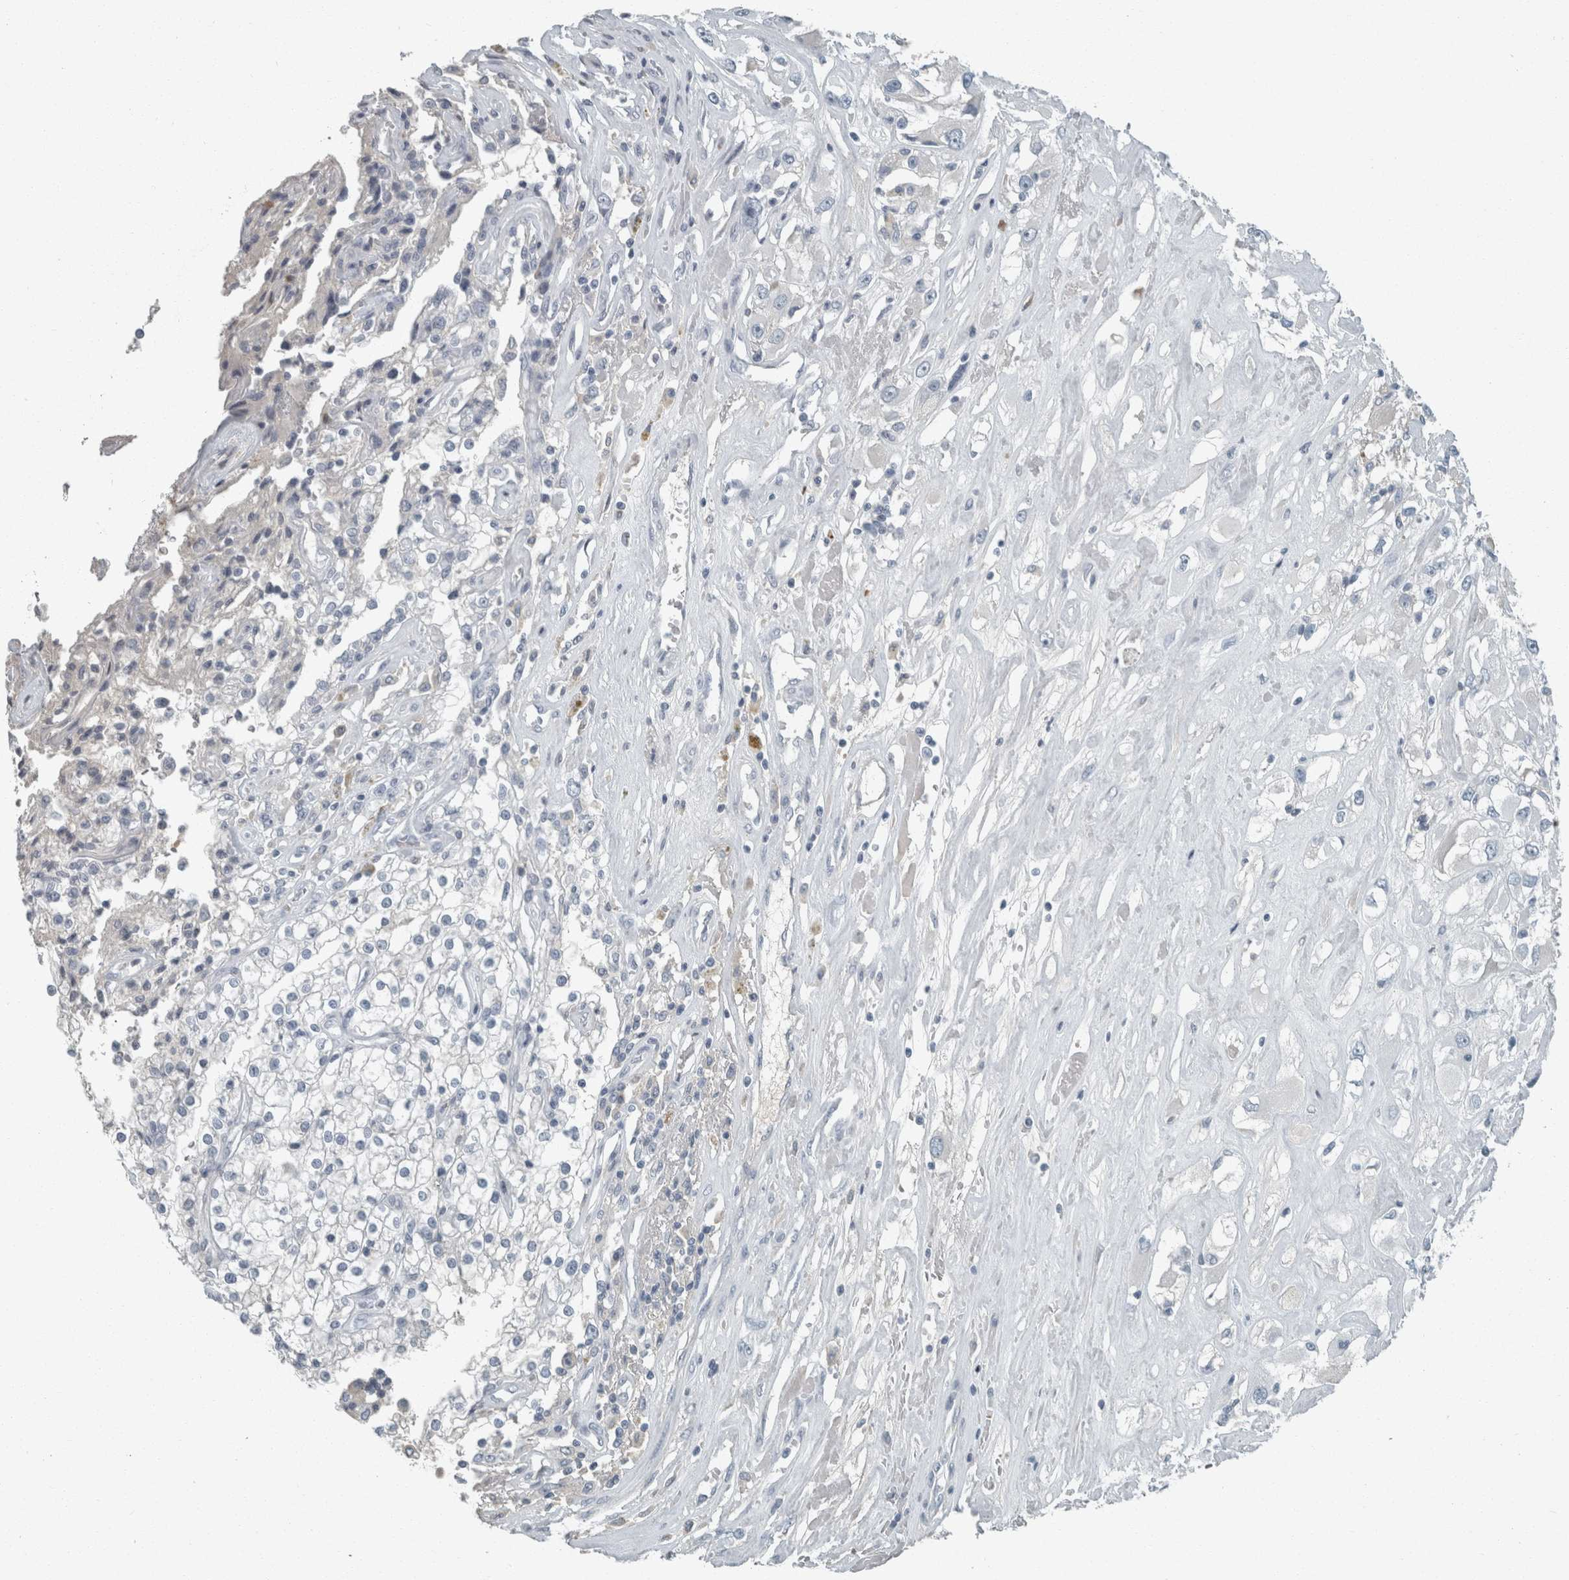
{"staining": {"intensity": "negative", "quantity": "none", "location": "none"}, "tissue": "renal cancer", "cell_type": "Tumor cells", "image_type": "cancer", "snomed": [{"axis": "morphology", "description": "Adenocarcinoma, NOS"}, {"axis": "topography", "description": "Kidney"}], "caption": "Tumor cells show no significant protein expression in renal adenocarcinoma.", "gene": "CHL1", "patient": {"sex": "female", "age": 52}}